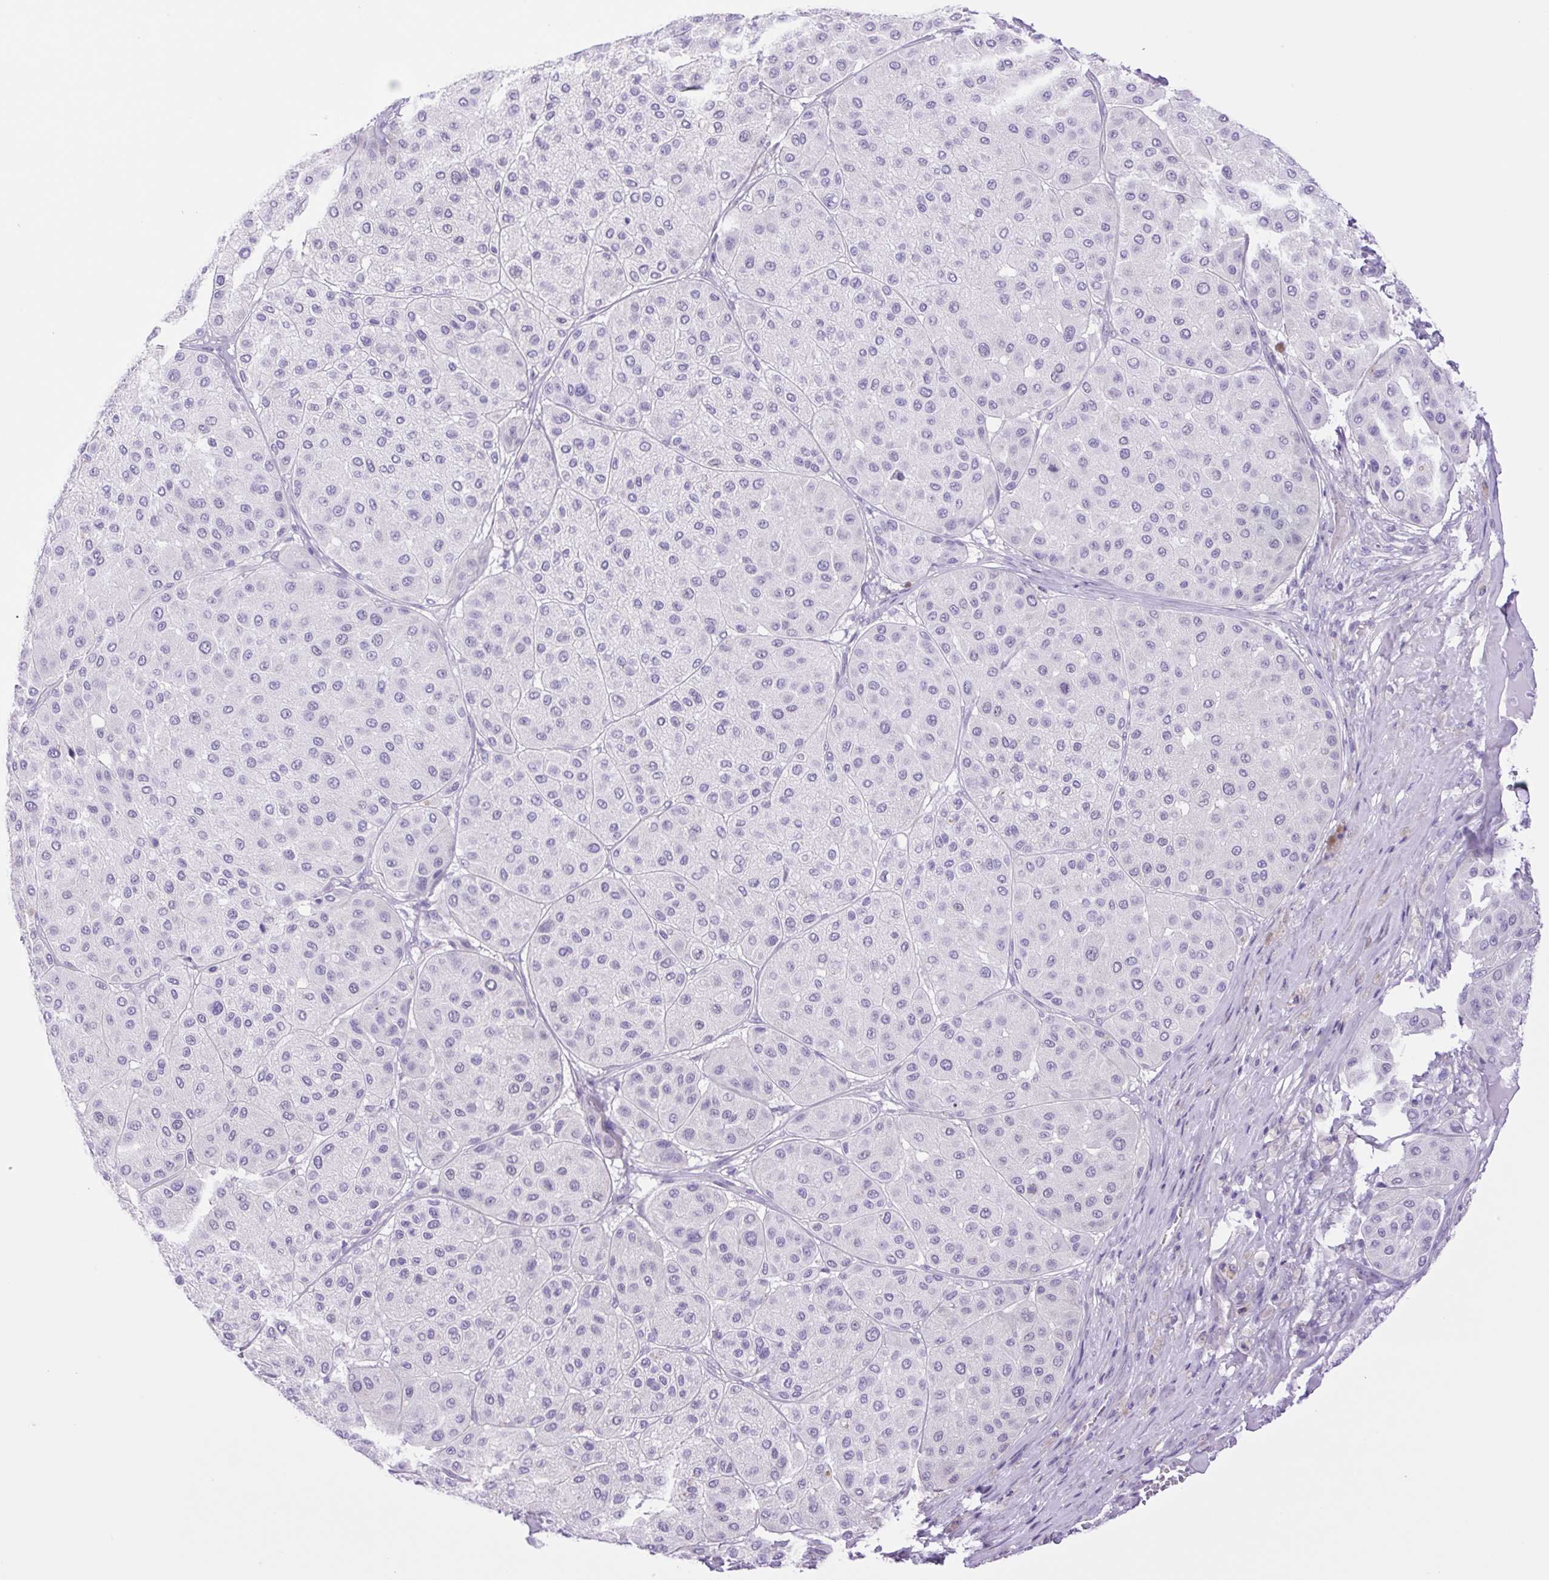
{"staining": {"intensity": "negative", "quantity": "none", "location": "none"}, "tissue": "melanoma", "cell_type": "Tumor cells", "image_type": "cancer", "snomed": [{"axis": "morphology", "description": "Malignant melanoma, Metastatic site"}, {"axis": "topography", "description": "Smooth muscle"}], "caption": "Malignant melanoma (metastatic site) was stained to show a protein in brown. There is no significant positivity in tumor cells.", "gene": "CDSN", "patient": {"sex": "male", "age": 41}}